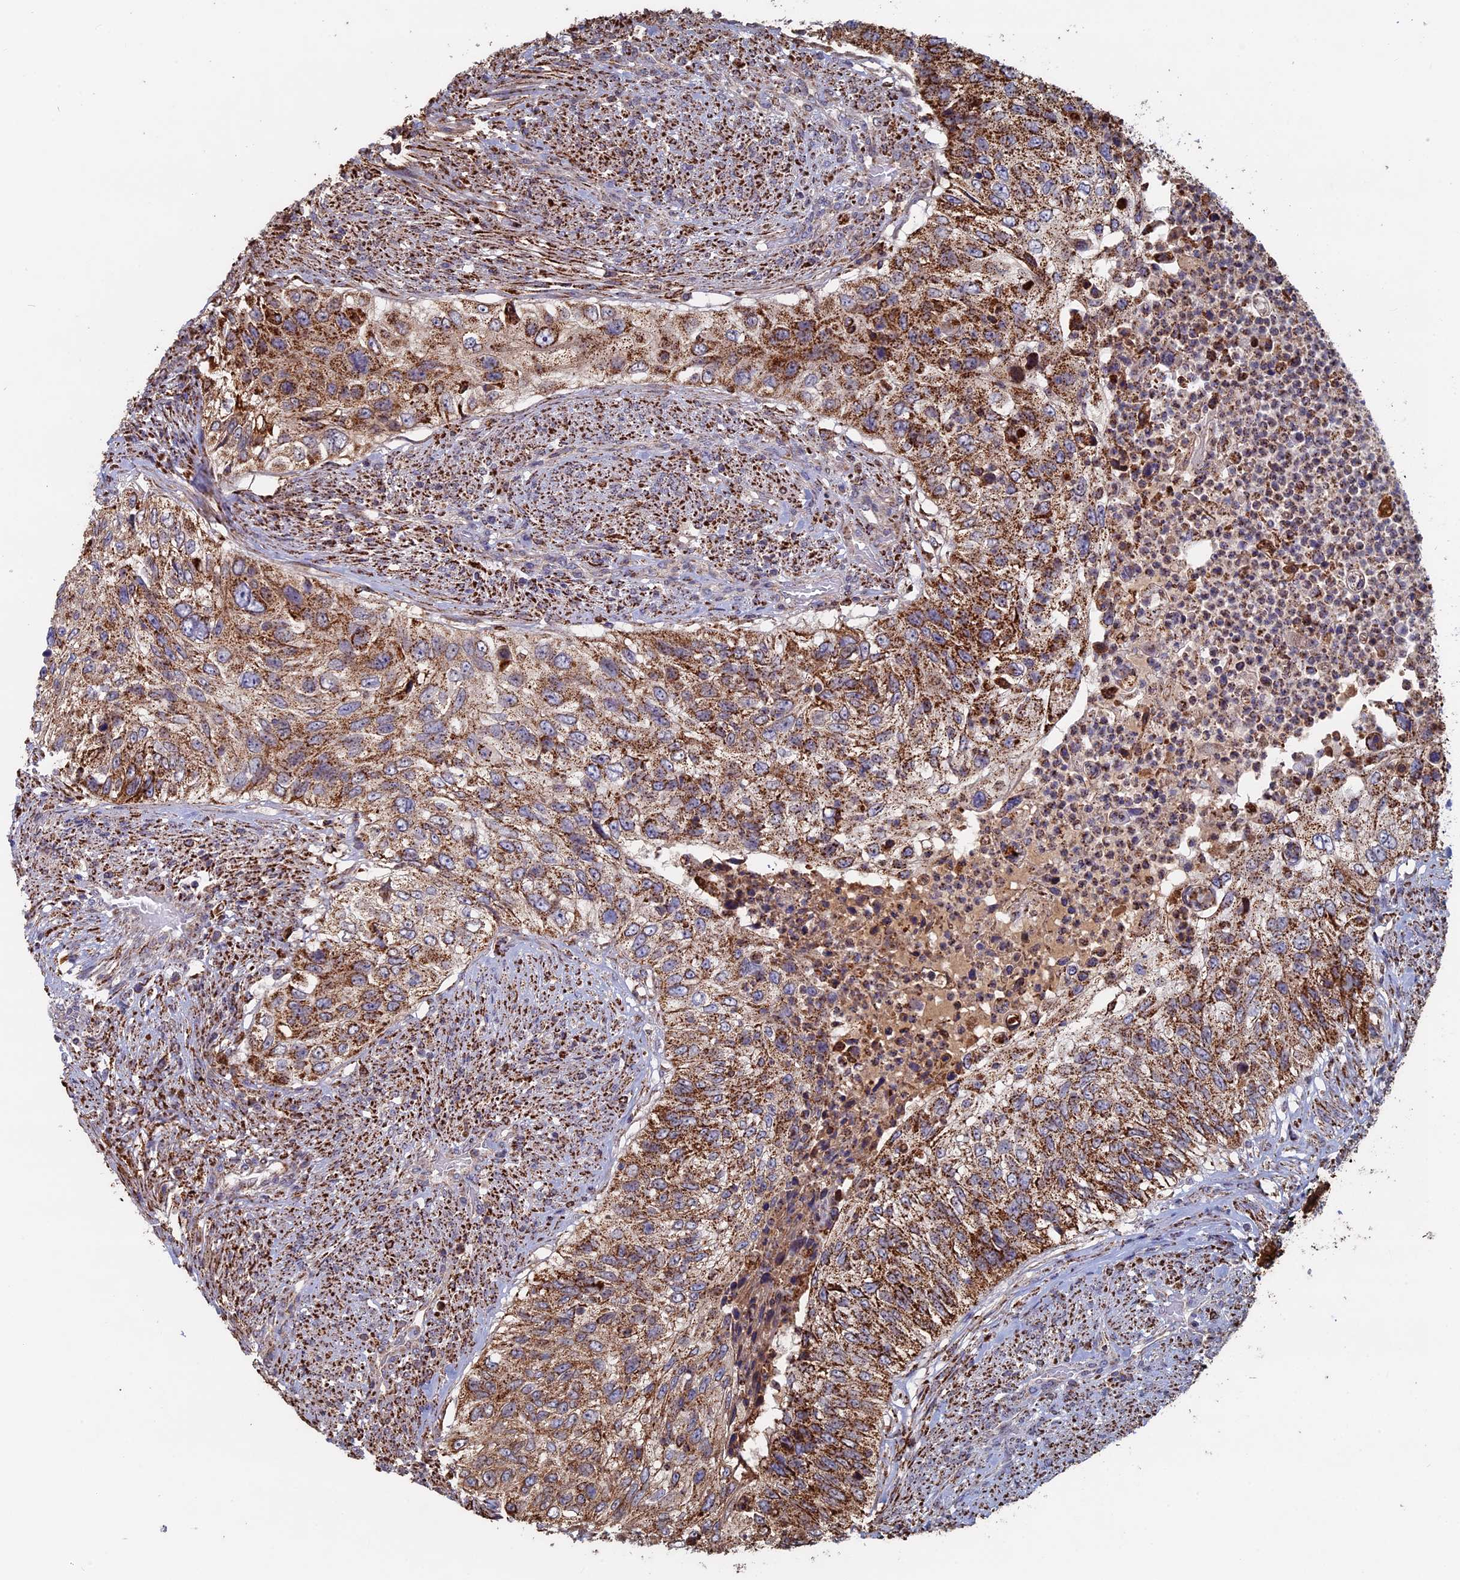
{"staining": {"intensity": "strong", "quantity": ">75%", "location": "cytoplasmic/membranous"}, "tissue": "urothelial cancer", "cell_type": "Tumor cells", "image_type": "cancer", "snomed": [{"axis": "morphology", "description": "Urothelial carcinoma, High grade"}, {"axis": "topography", "description": "Urinary bladder"}], "caption": "Immunohistochemical staining of urothelial cancer exhibits high levels of strong cytoplasmic/membranous positivity in approximately >75% of tumor cells.", "gene": "SEC24D", "patient": {"sex": "female", "age": 60}}